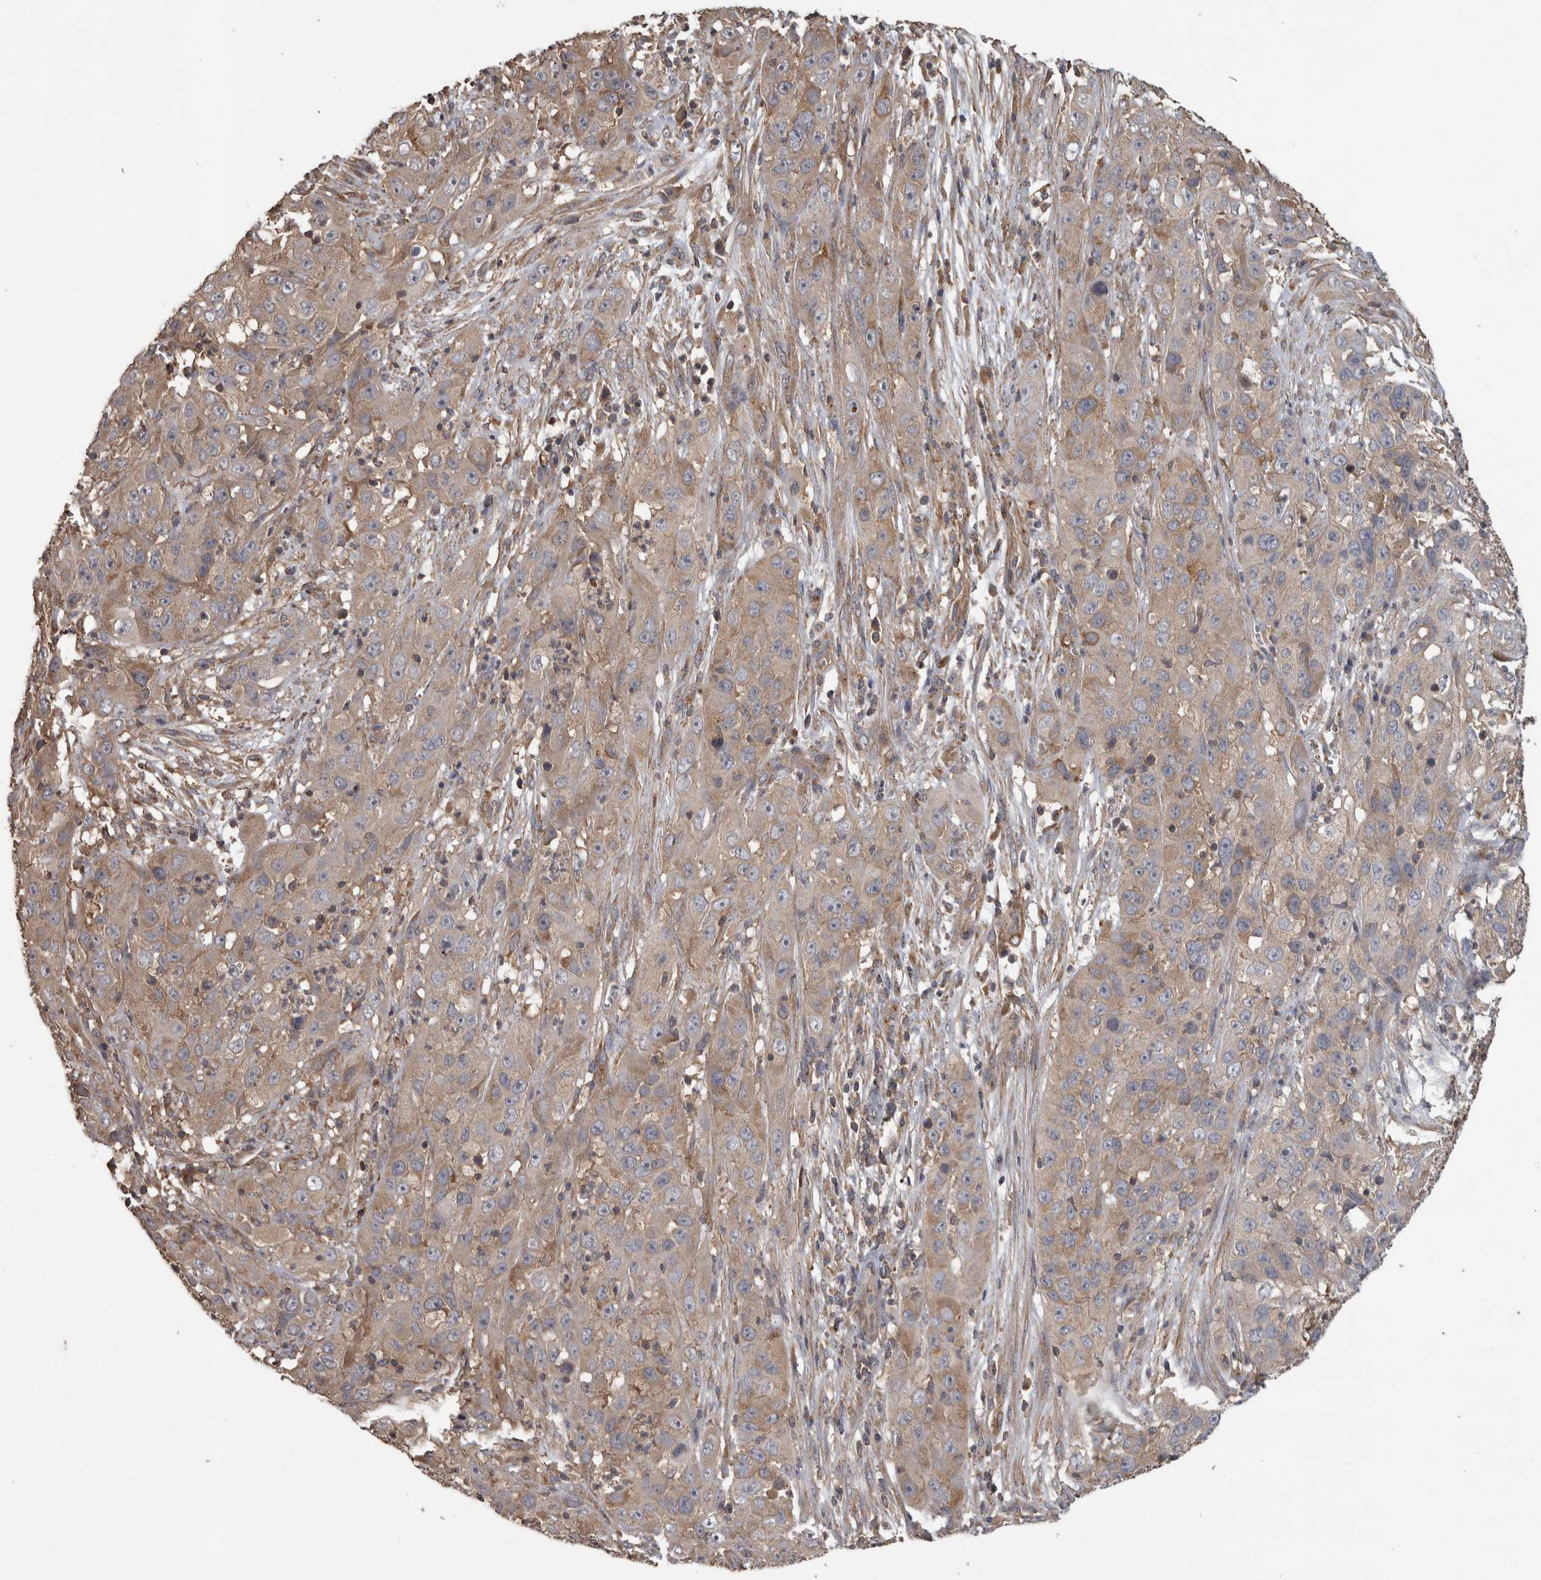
{"staining": {"intensity": "moderate", "quantity": ">75%", "location": "cytoplasmic/membranous"}, "tissue": "cervical cancer", "cell_type": "Tumor cells", "image_type": "cancer", "snomed": [{"axis": "morphology", "description": "Squamous cell carcinoma, NOS"}, {"axis": "topography", "description": "Cervix"}], "caption": "Protein staining of cervical squamous cell carcinoma tissue reveals moderate cytoplasmic/membranous positivity in about >75% of tumor cells. (Stains: DAB (3,3'-diaminobenzidine) in brown, nuclei in blue, Microscopy: brightfield microscopy at high magnification).", "gene": "IFRD1", "patient": {"sex": "female", "age": 32}}